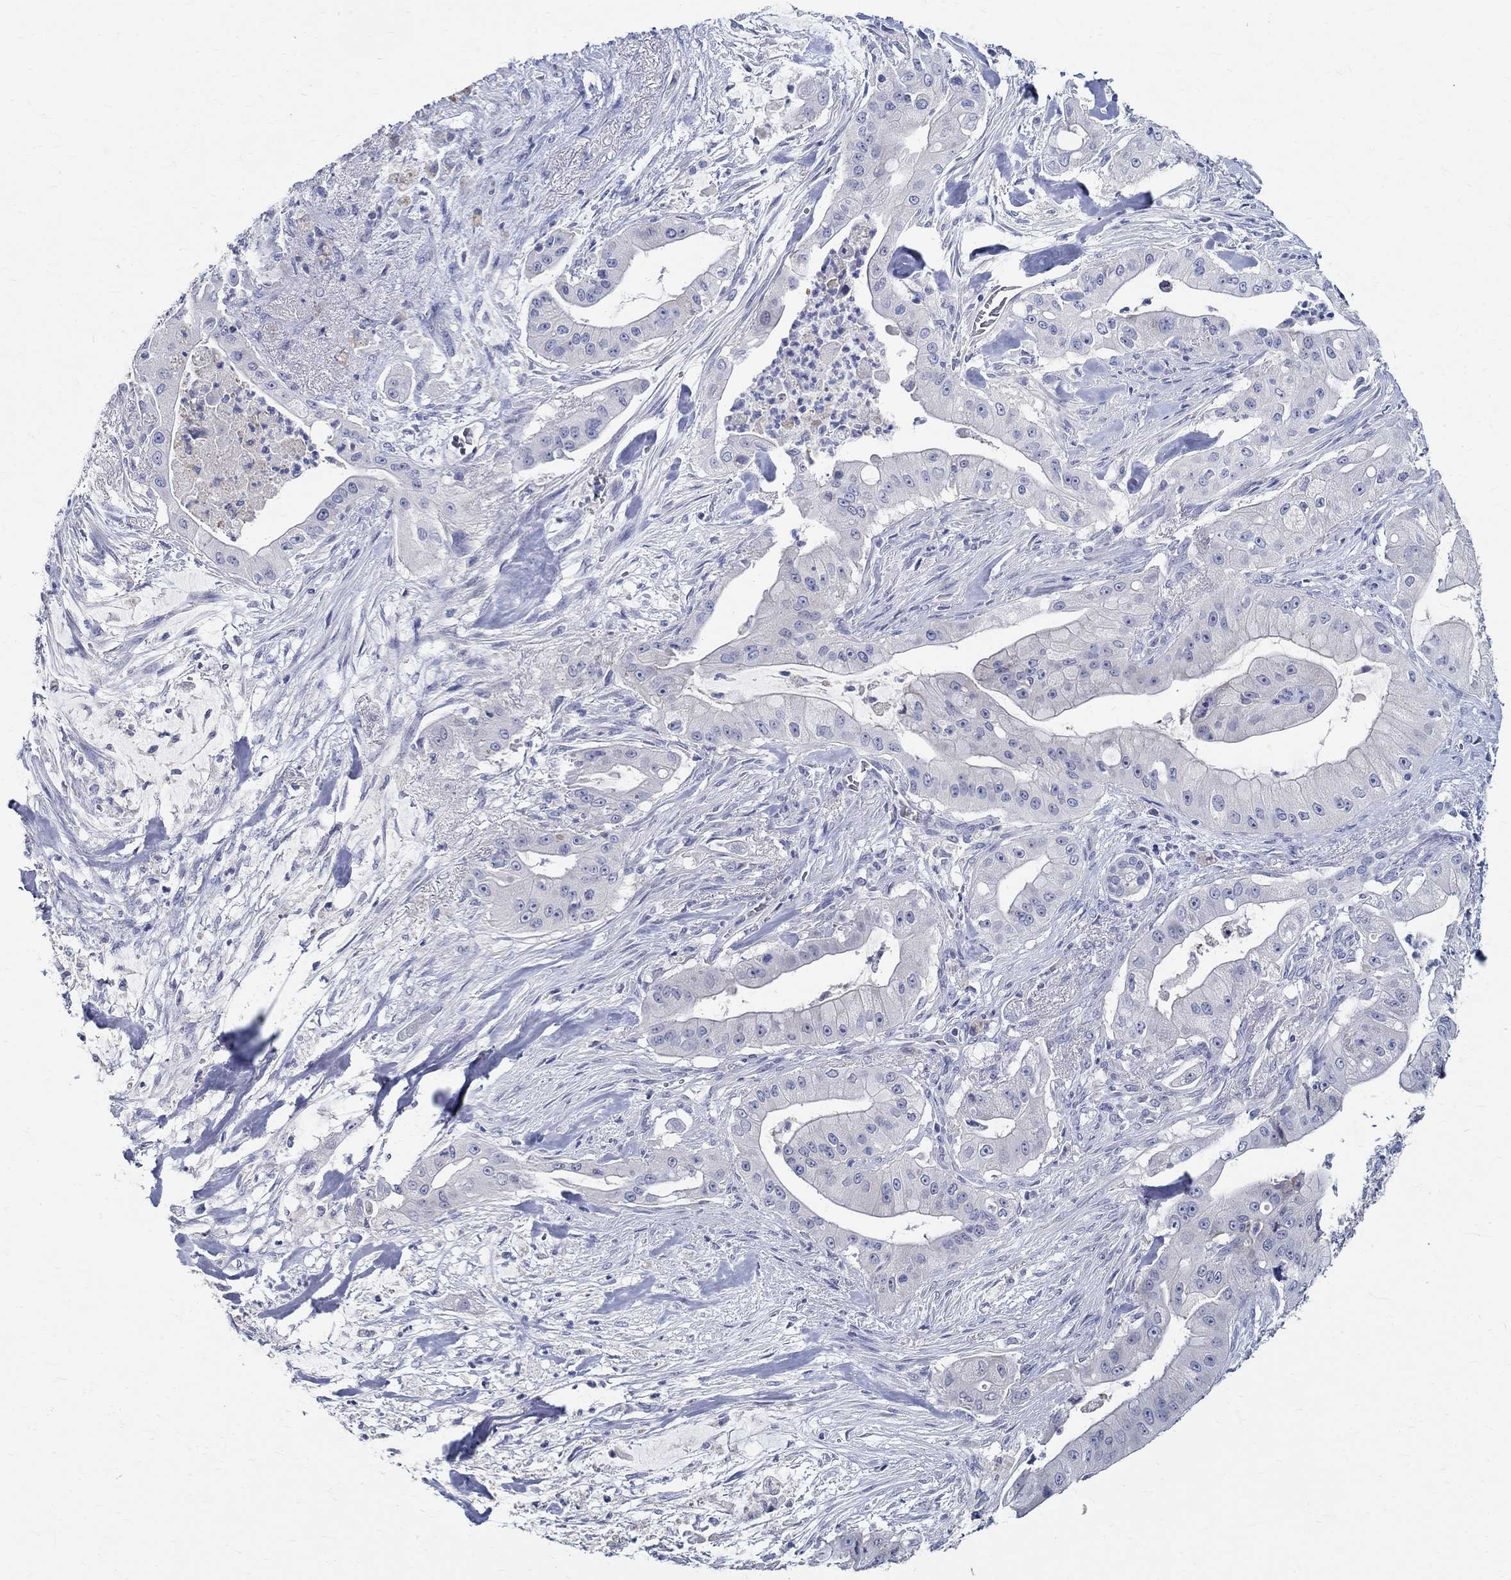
{"staining": {"intensity": "negative", "quantity": "none", "location": "none"}, "tissue": "pancreatic cancer", "cell_type": "Tumor cells", "image_type": "cancer", "snomed": [{"axis": "morphology", "description": "Normal tissue, NOS"}, {"axis": "morphology", "description": "Inflammation, NOS"}, {"axis": "morphology", "description": "Adenocarcinoma, NOS"}, {"axis": "topography", "description": "Pancreas"}], "caption": "Human pancreatic cancer stained for a protein using immunohistochemistry (IHC) demonstrates no positivity in tumor cells.", "gene": "CETN1", "patient": {"sex": "male", "age": 57}}